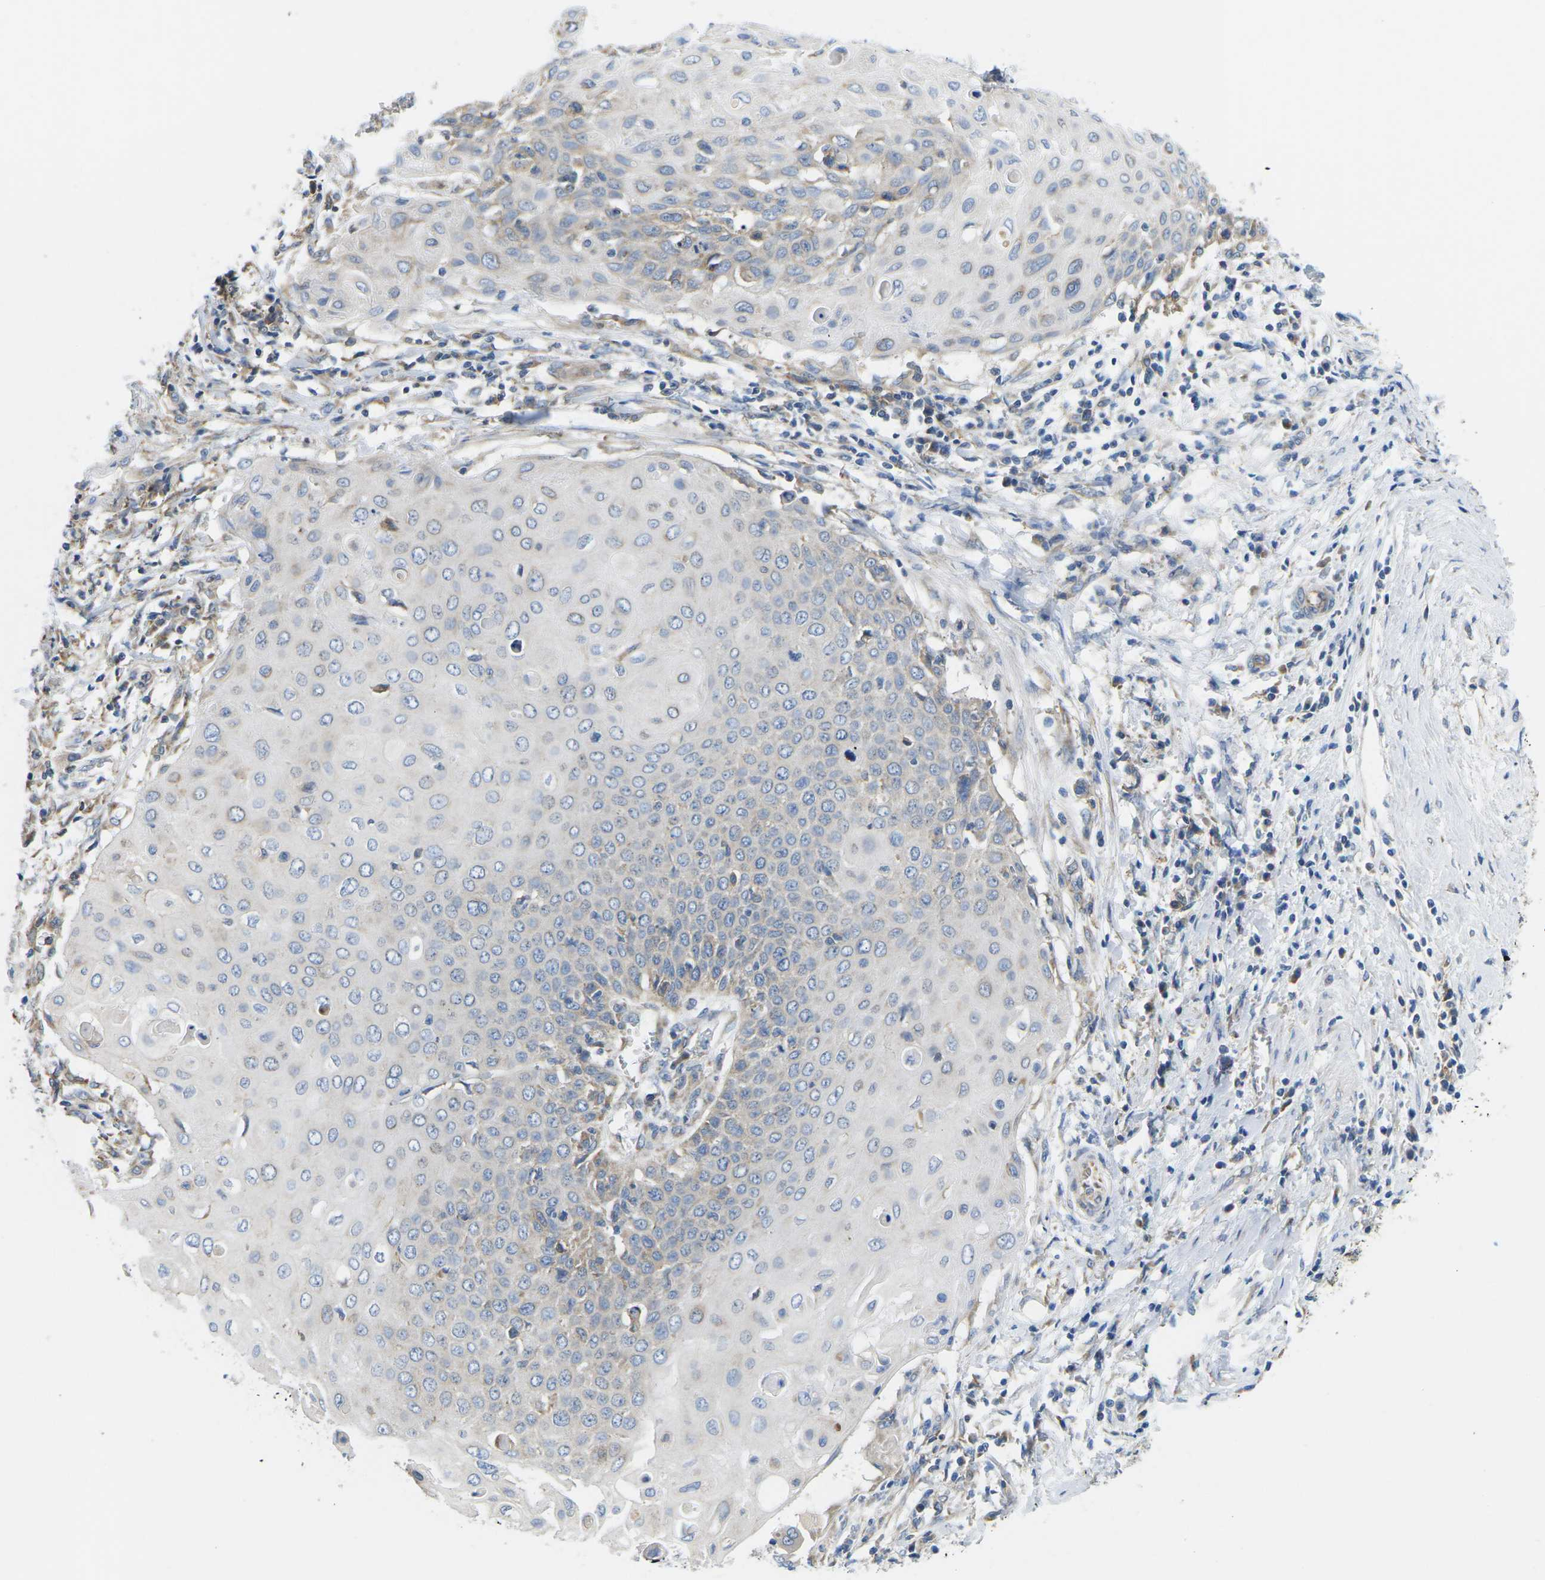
{"staining": {"intensity": "weak", "quantity": "<25%", "location": "cytoplasmic/membranous"}, "tissue": "cervical cancer", "cell_type": "Tumor cells", "image_type": "cancer", "snomed": [{"axis": "morphology", "description": "Squamous cell carcinoma, NOS"}, {"axis": "topography", "description": "Cervix"}], "caption": "This is an immunohistochemistry (IHC) micrograph of squamous cell carcinoma (cervical). There is no positivity in tumor cells.", "gene": "TMEFF2", "patient": {"sex": "female", "age": 39}}